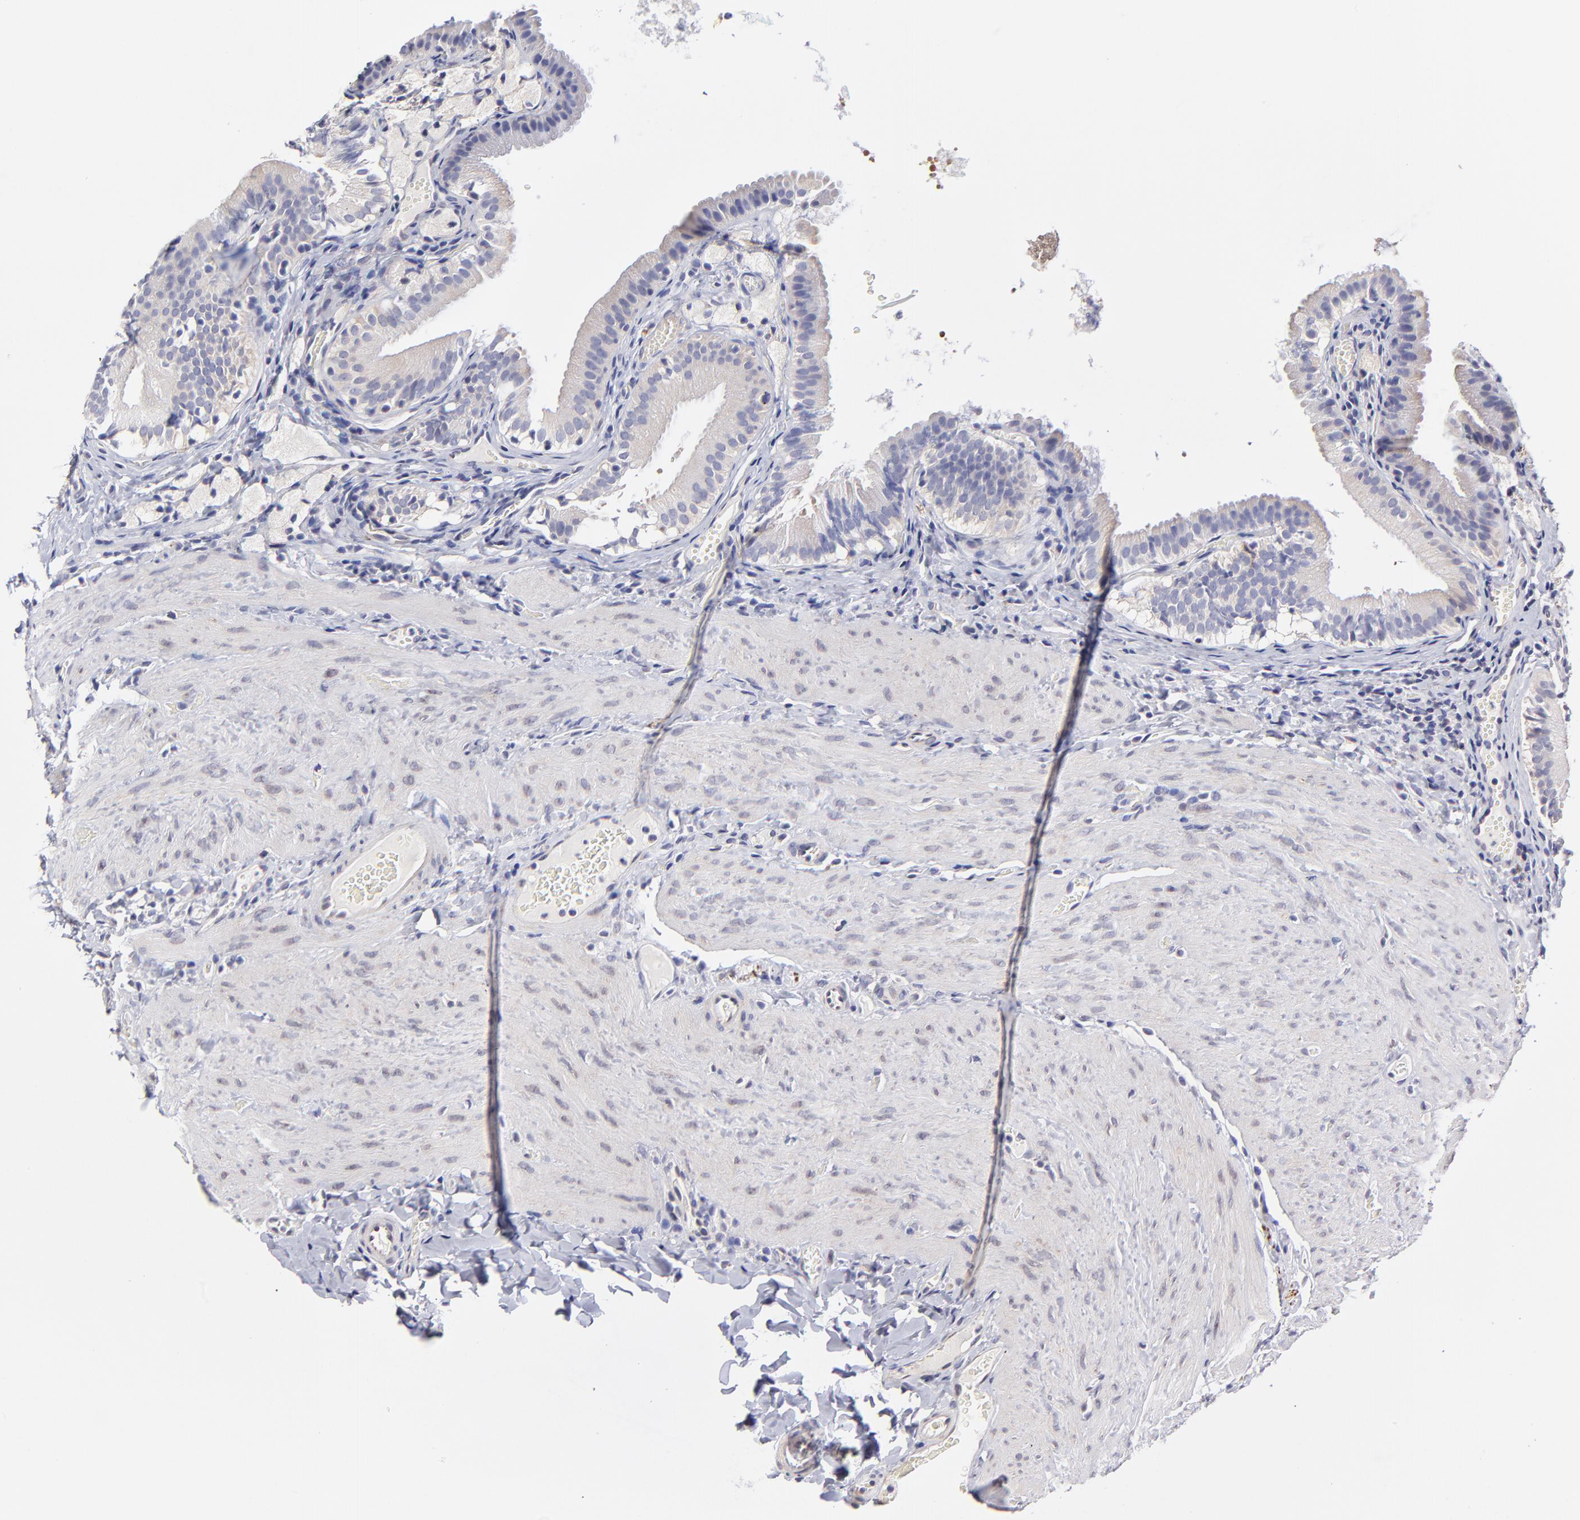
{"staining": {"intensity": "negative", "quantity": "none", "location": "none"}, "tissue": "gallbladder", "cell_type": "Glandular cells", "image_type": "normal", "snomed": [{"axis": "morphology", "description": "Normal tissue, NOS"}, {"axis": "topography", "description": "Gallbladder"}], "caption": "Immunohistochemistry (IHC) micrograph of normal gallbladder: human gallbladder stained with DAB (3,3'-diaminobenzidine) reveals no significant protein positivity in glandular cells.", "gene": "BTG2", "patient": {"sex": "female", "age": 24}}